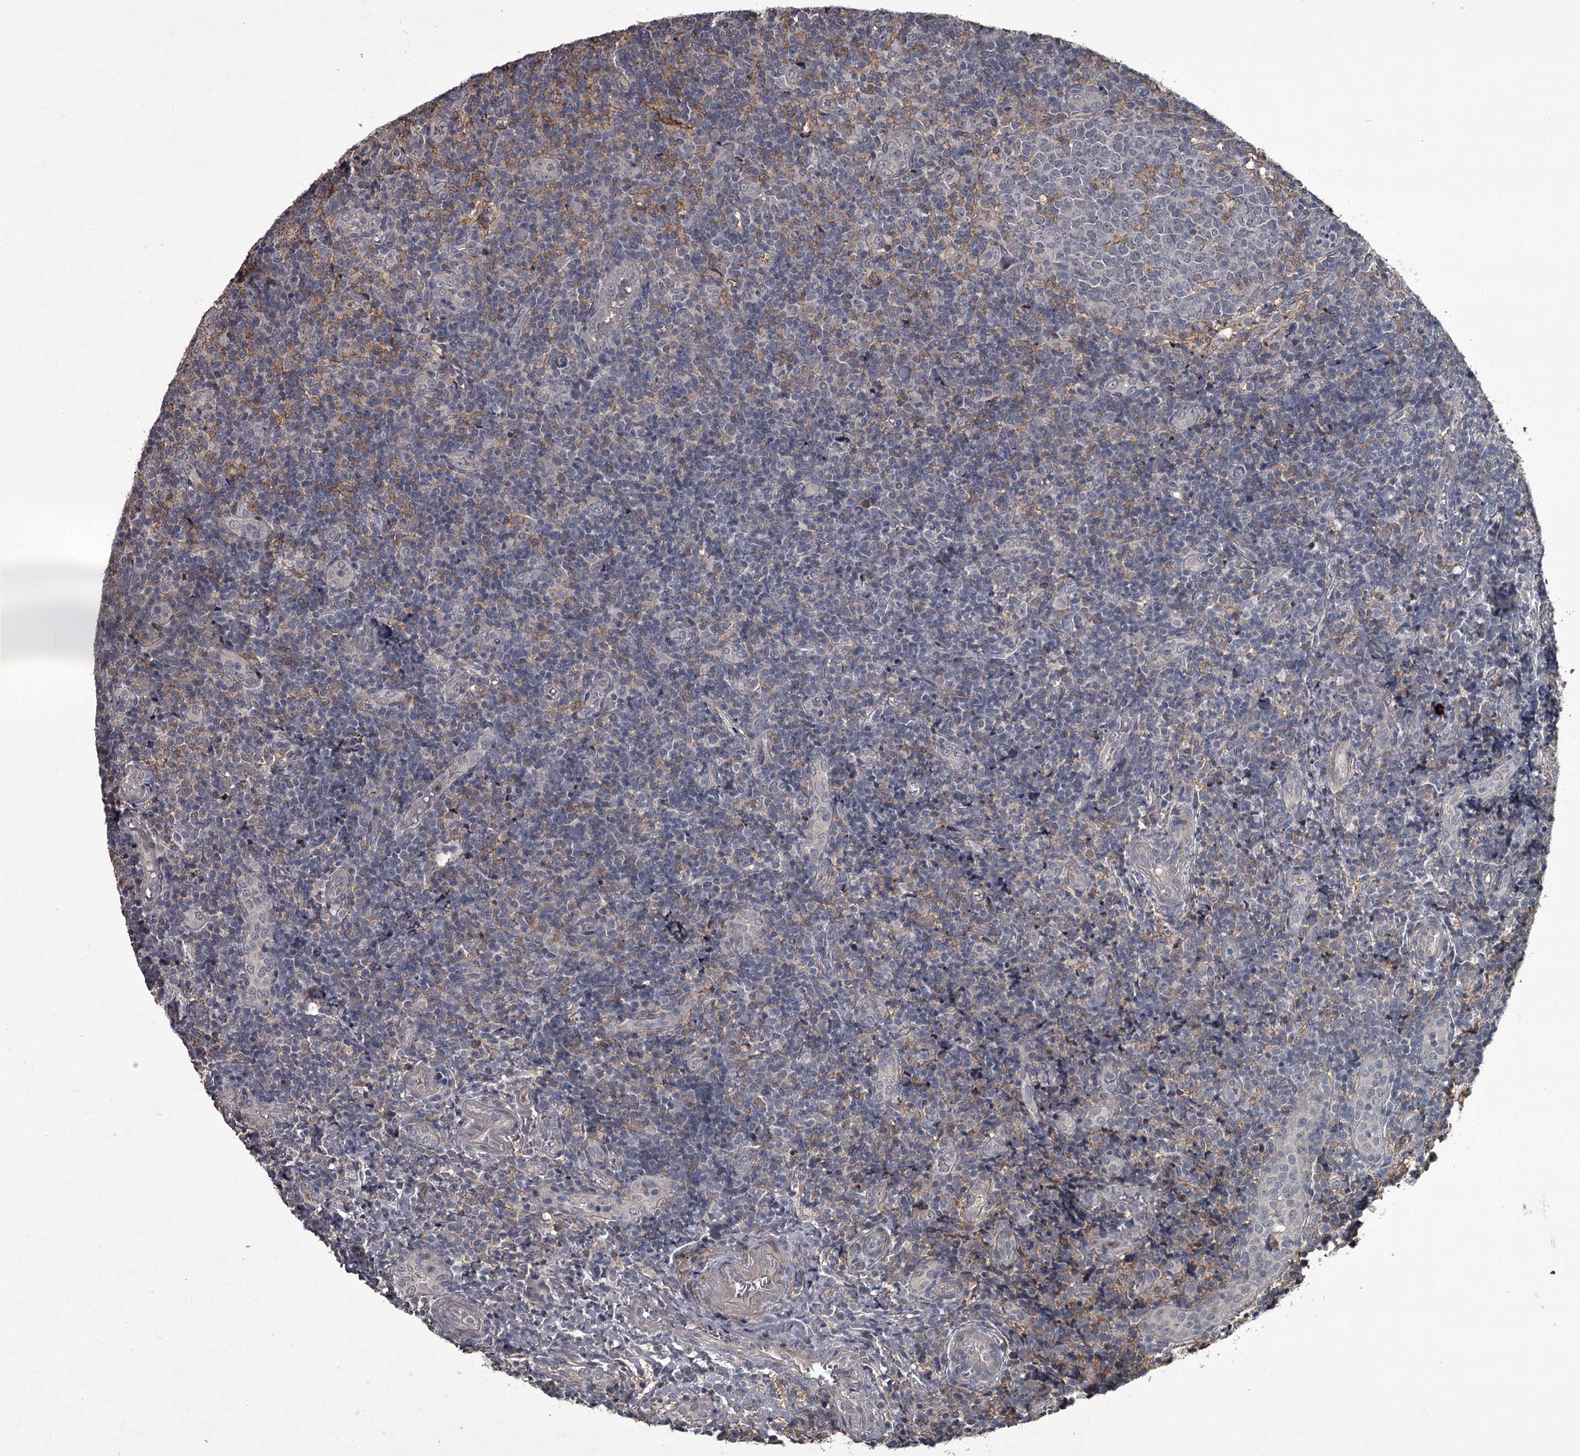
{"staining": {"intensity": "weak", "quantity": "<25%", "location": "cytoplasmic/membranous"}, "tissue": "tonsil", "cell_type": "Germinal center cells", "image_type": "normal", "snomed": [{"axis": "morphology", "description": "Normal tissue, NOS"}, {"axis": "topography", "description": "Tonsil"}], "caption": "High power microscopy photomicrograph of an IHC micrograph of normal tonsil, revealing no significant positivity in germinal center cells.", "gene": "FLVCR2", "patient": {"sex": "female", "age": 19}}